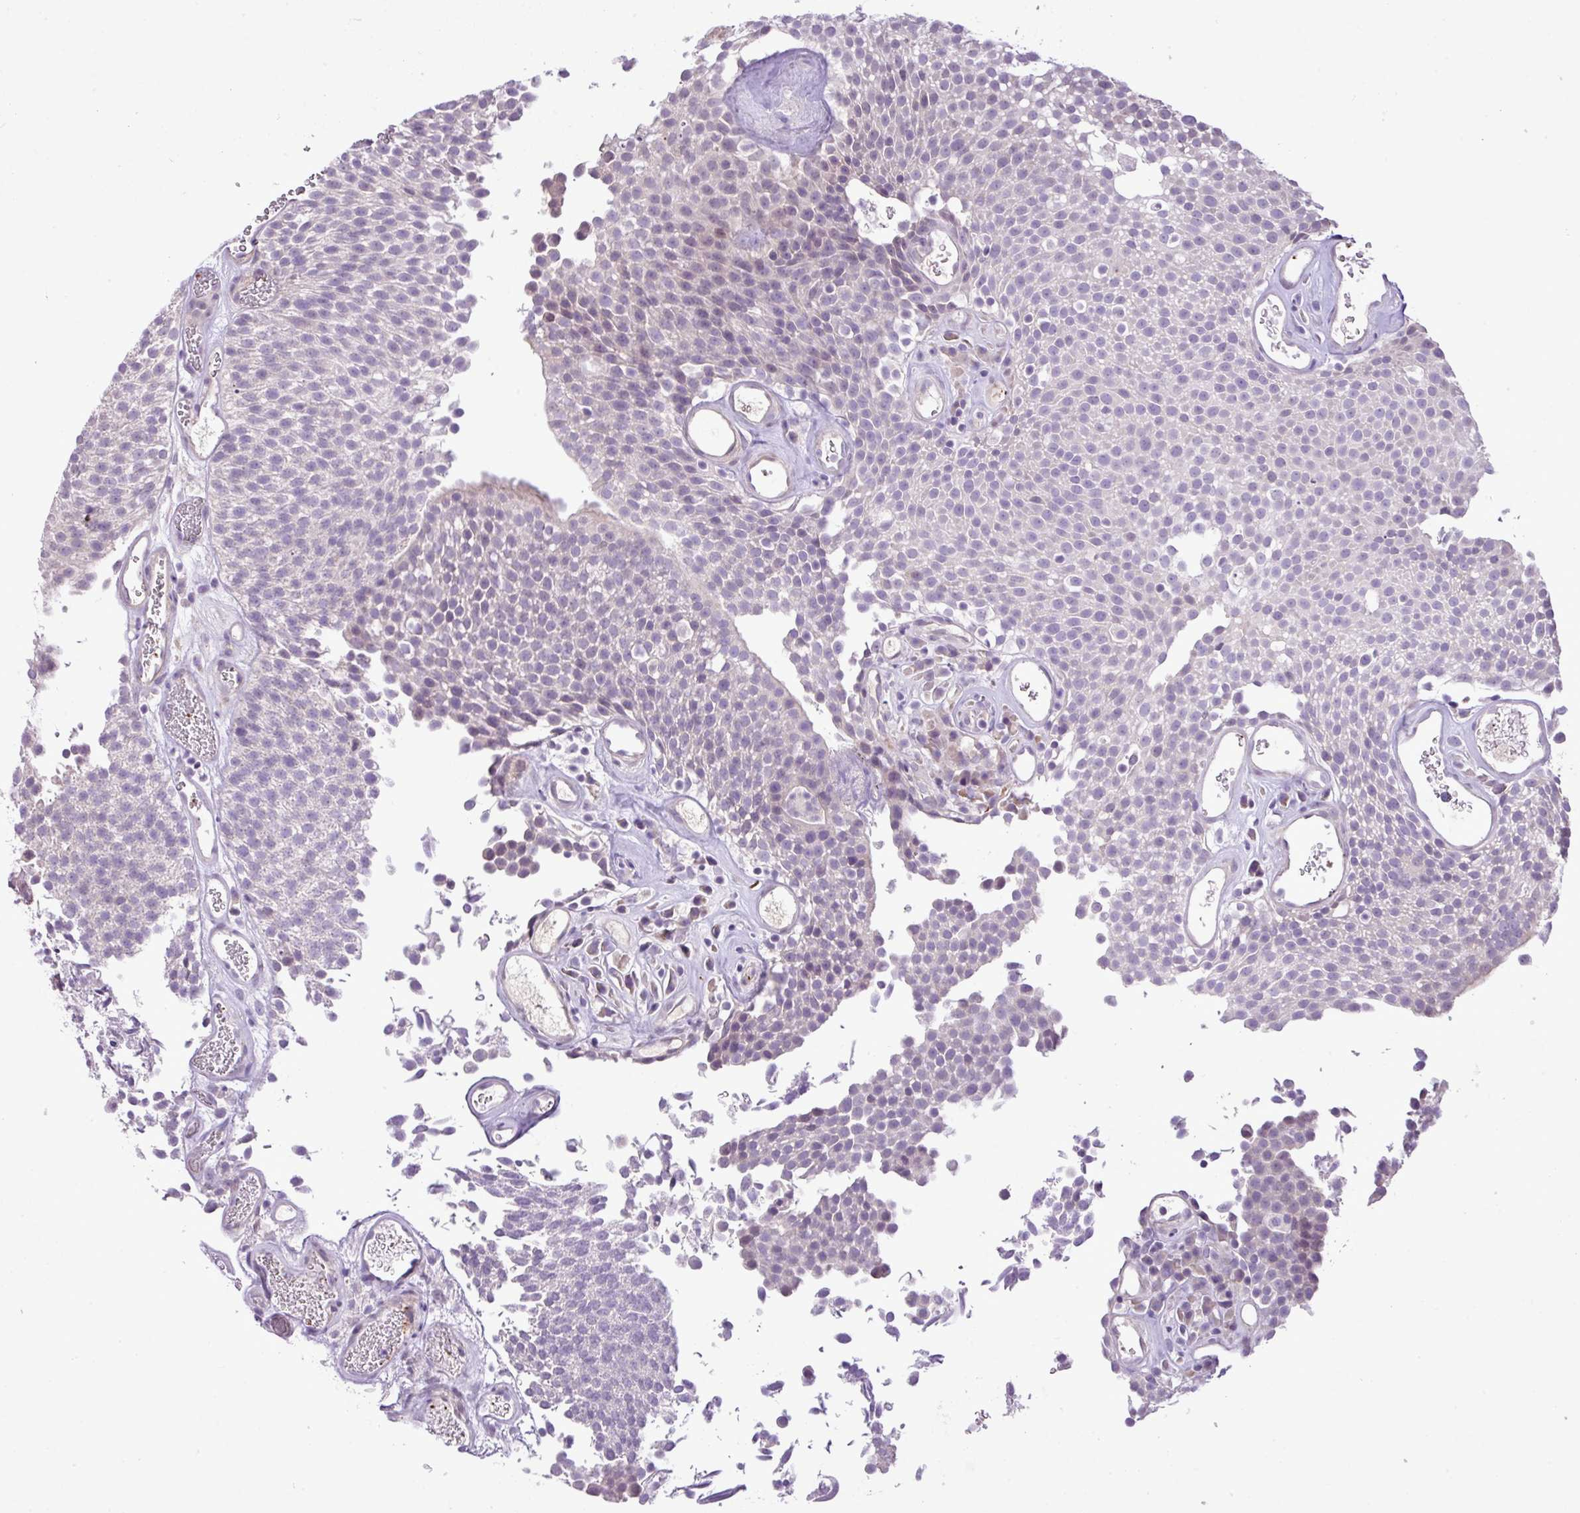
{"staining": {"intensity": "negative", "quantity": "none", "location": "none"}, "tissue": "urothelial cancer", "cell_type": "Tumor cells", "image_type": "cancer", "snomed": [{"axis": "morphology", "description": "Urothelial carcinoma, Low grade"}, {"axis": "topography", "description": "Urinary bladder"}], "caption": "High power microscopy micrograph of an immunohistochemistry (IHC) photomicrograph of urothelial cancer, revealing no significant staining in tumor cells. The staining is performed using DAB brown chromogen with nuclei counter-stained in using hematoxylin.", "gene": "DNAJB13", "patient": {"sex": "female", "age": 79}}